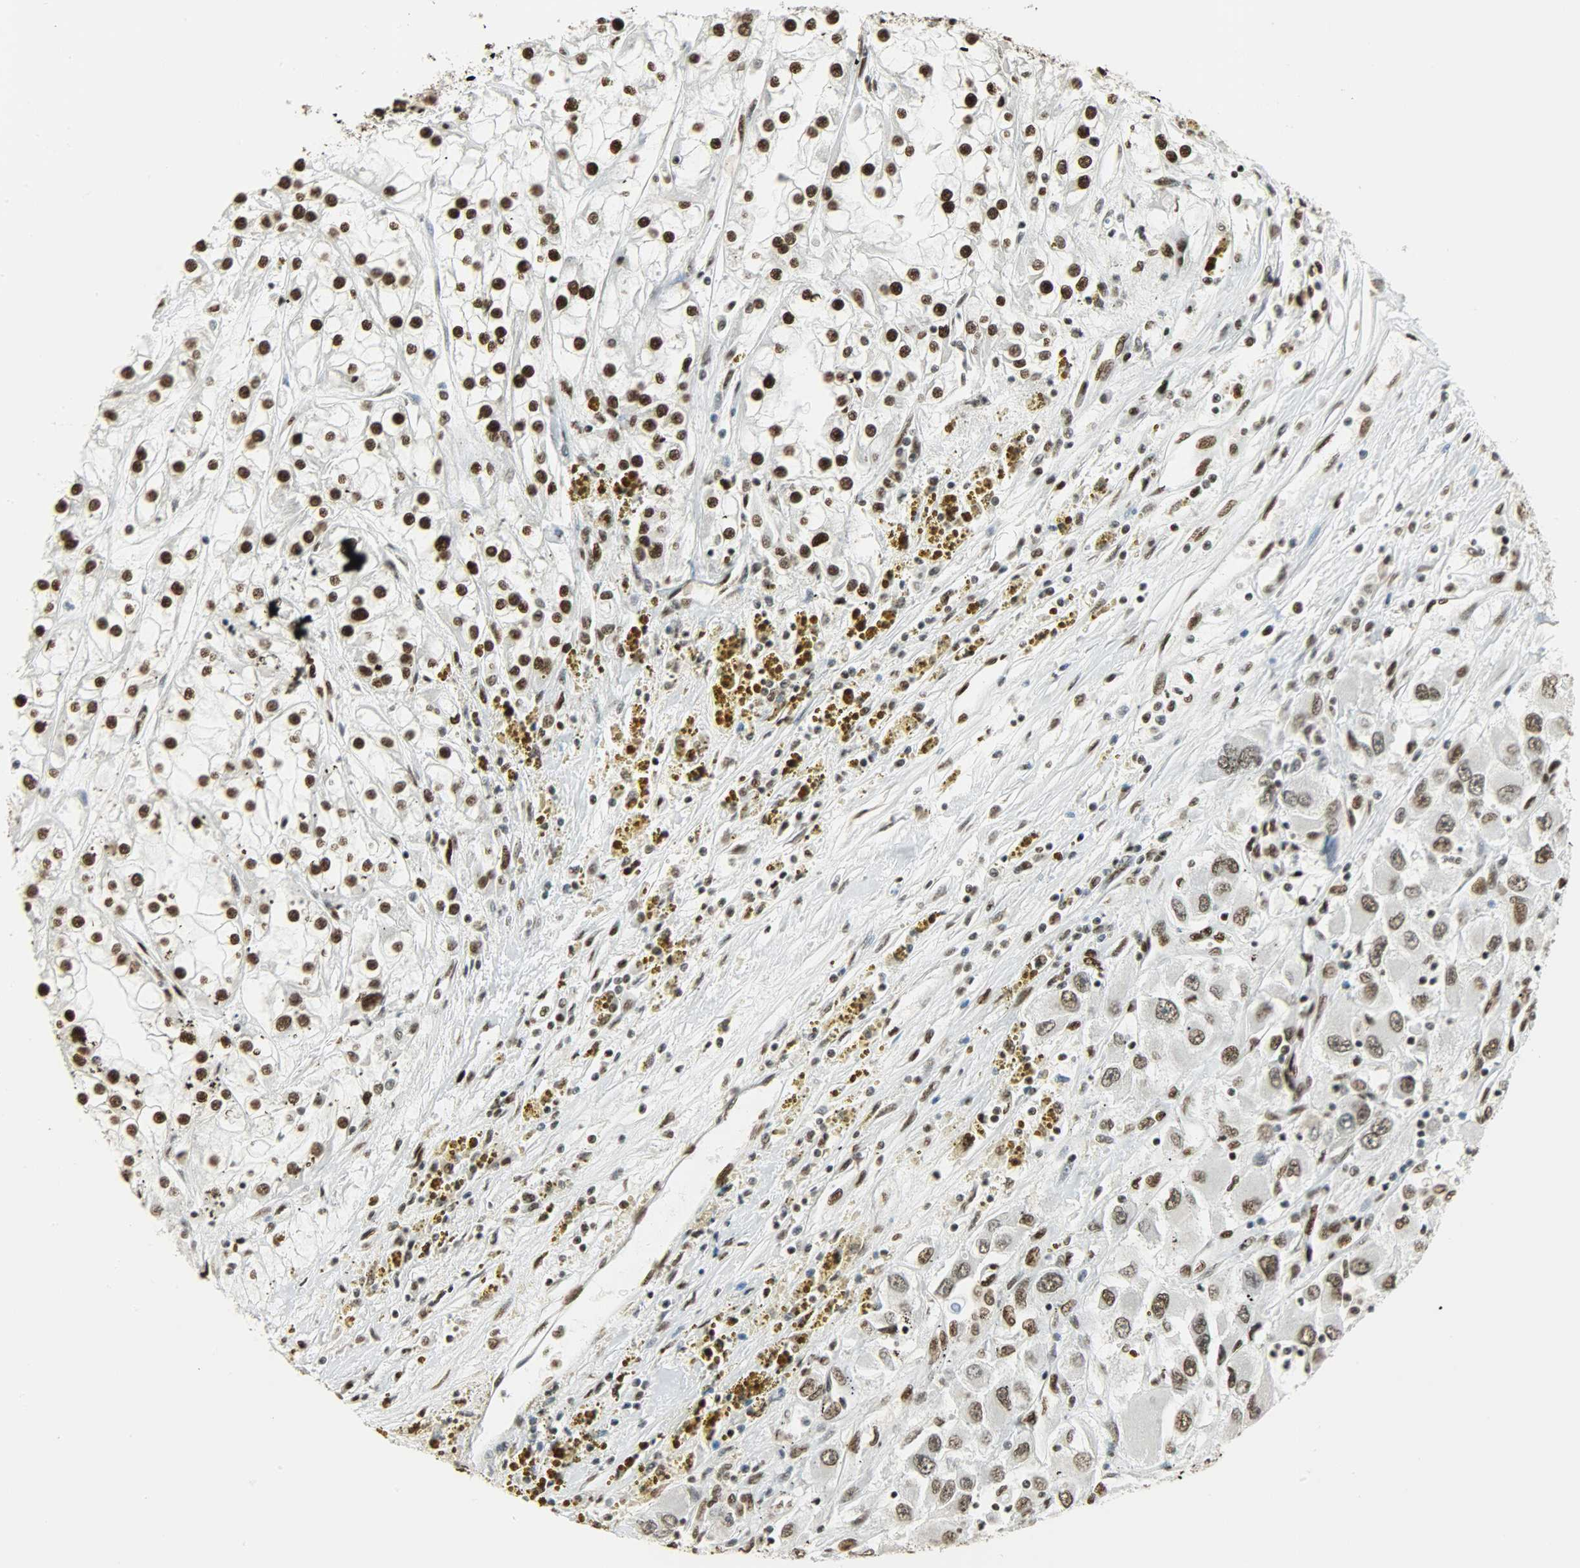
{"staining": {"intensity": "strong", "quantity": ">75%", "location": "nuclear"}, "tissue": "renal cancer", "cell_type": "Tumor cells", "image_type": "cancer", "snomed": [{"axis": "morphology", "description": "Adenocarcinoma, NOS"}, {"axis": "topography", "description": "Kidney"}], "caption": "Immunohistochemistry (IHC) image of neoplastic tissue: human renal cancer (adenocarcinoma) stained using immunohistochemistry shows high levels of strong protein expression localized specifically in the nuclear of tumor cells, appearing as a nuclear brown color.", "gene": "MYEF2", "patient": {"sex": "female", "age": 52}}